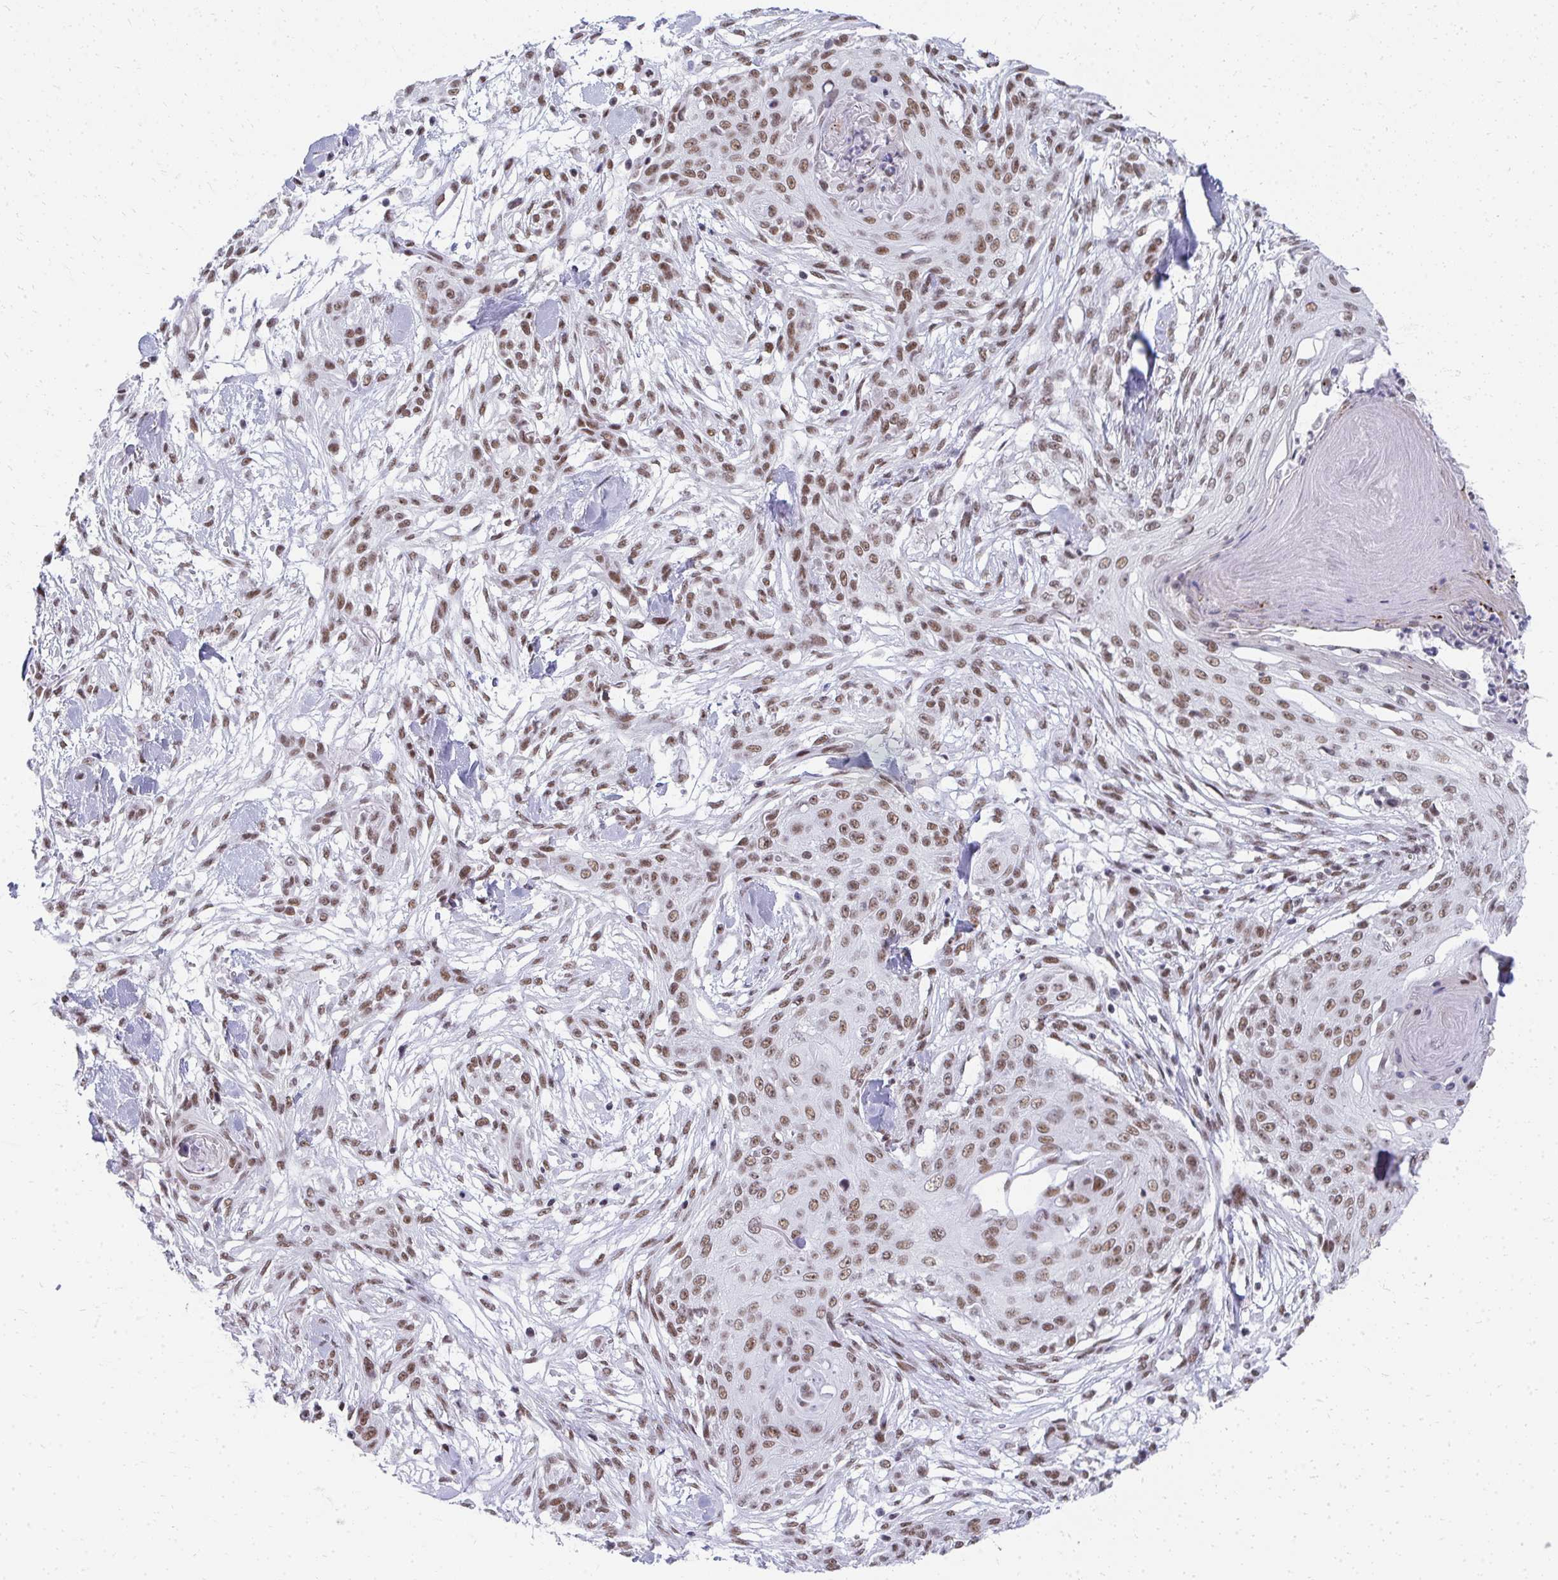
{"staining": {"intensity": "moderate", "quantity": ">75%", "location": "nuclear"}, "tissue": "skin cancer", "cell_type": "Tumor cells", "image_type": "cancer", "snomed": [{"axis": "morphology", "description": "Squamous cell carcinoma, NOS"}, {"axis": "topography", "description": "Skin"}], "caption": "The histopathology image shows immunohistochemical staining of squamous cell carcinoma (skin). There is moderate nuclear expression is seen in about >75% of tumor cells. (DAB (3,3'-diaminobenzidine) IHC with brightfield microscopy, high magnification).", "gene": "CREBBP", "patient": {"sex": "female", "age": 59}}